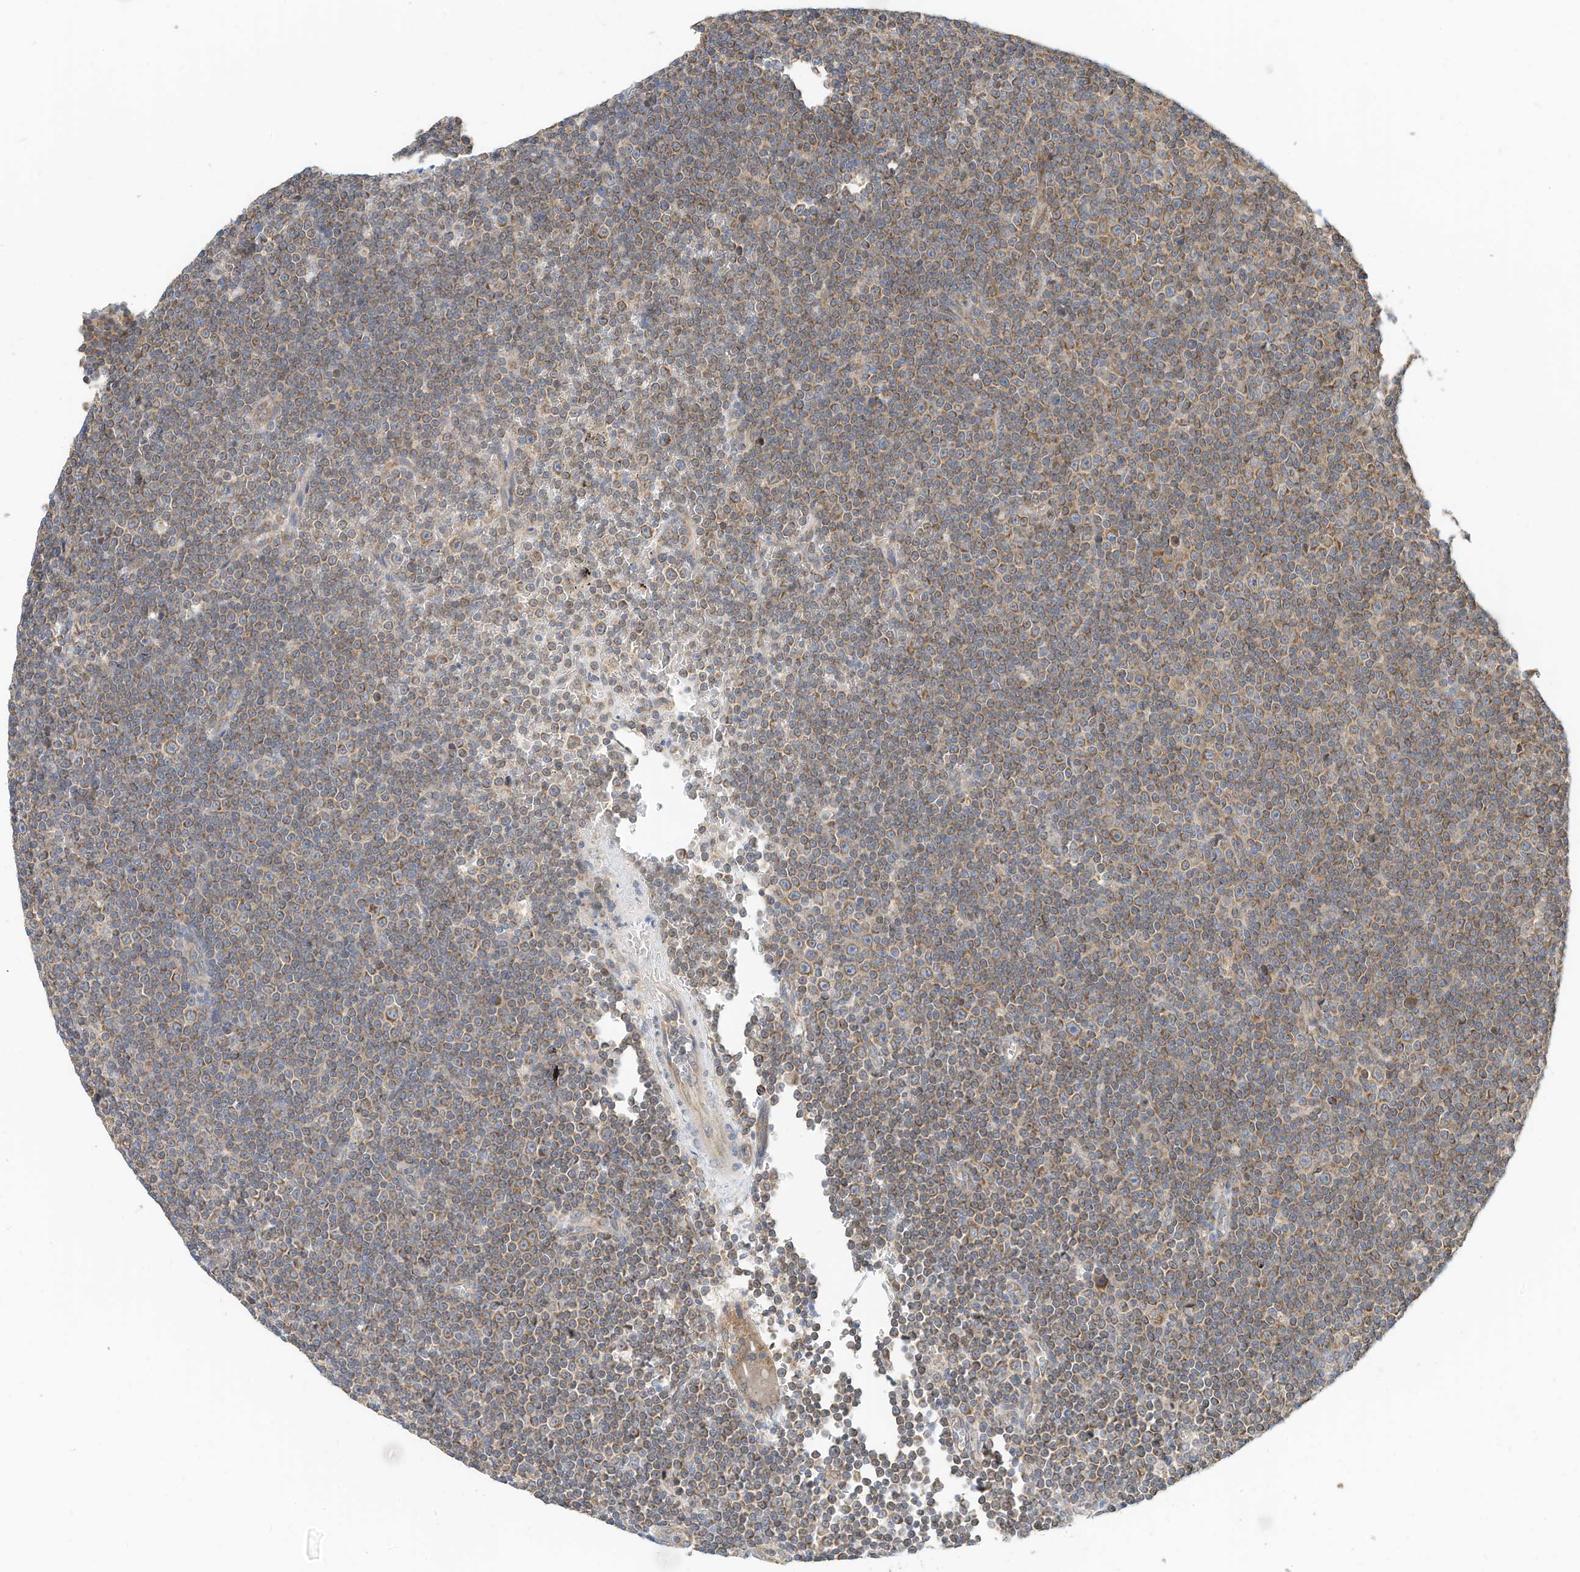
{"staining": {"intensity": "moderate", "quantity": "25%-75%", "location": "cytoplasmic/membranous"}, "tissue": "lymphoma", "cell_type": "Tumor cells", "image_type": "cancer", "snomed": [{"axis": "morphology", "description": "Malignant lymphoma, non-Hodgkin's type, Low grade"}, {"axis": "topography", "description": "Lymph node"}], "caption": "The histopathology image exhibits staining of lymphoma, revealing moderate cytoplasmic/membranous protein staining (brown color) within tumor cells.", "gene": "METTL6", "patient": {"sex": "female", "age": 67}}